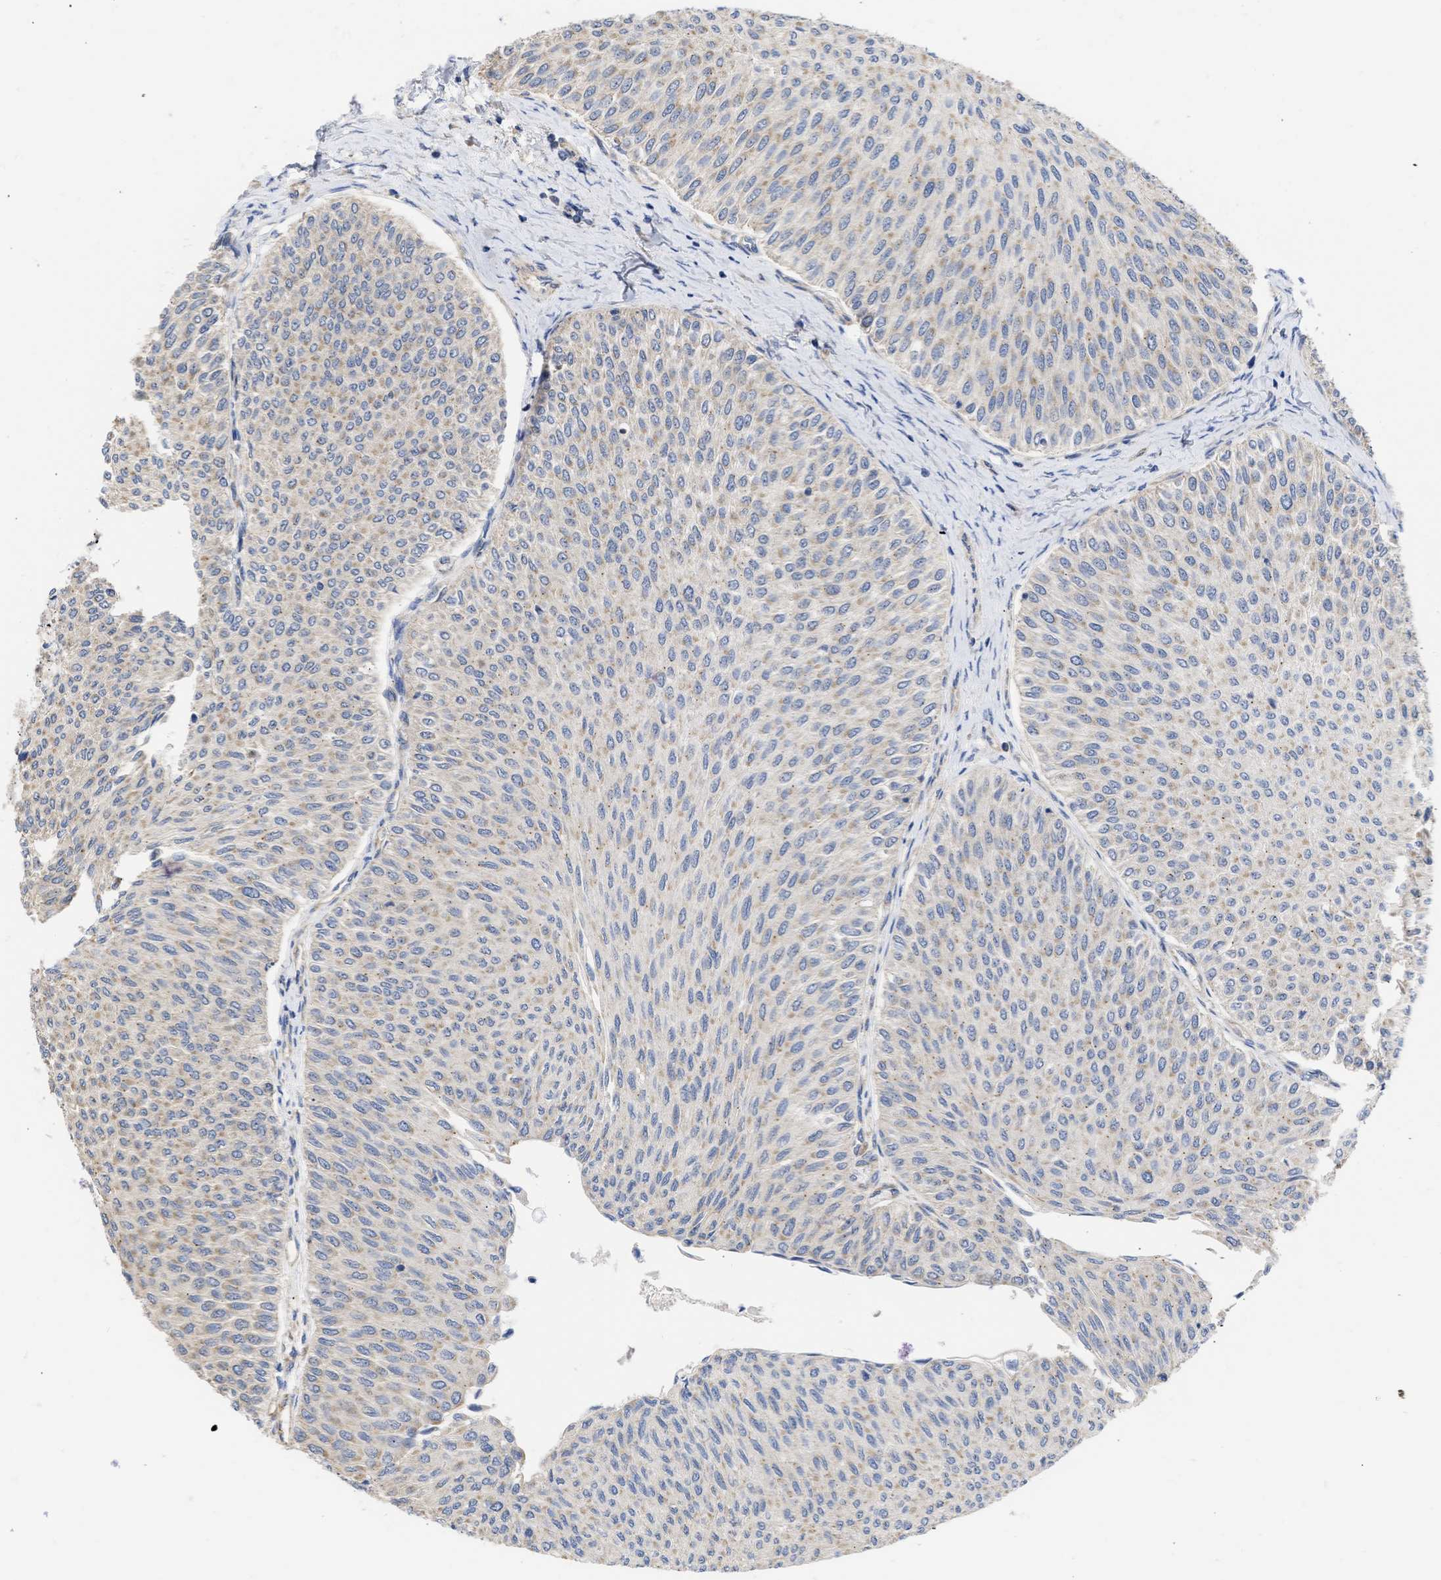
{"staining": {"intensity": "weak", "quantity": ">75%", "location": "cytoplasmic/membranous"}, "tissue": "urothelial cancer", "cell_type": "Tumor cells", "image_type": "cancer", "snomed": [{"axis": "morphology", "description": "Urothelial carcinoma, Low grade"}, {"axis": "topography", "description": "Urinary bladder"}], "caption": "This photomicrograph reveals IHC staining of urothelial carcinoma (low-grade), with low weak cytoplasmic/membranous staining in about >75% of tumor cells.", "gene": "MAP2K3", "patient": {"sex": "male", "age": 78}}